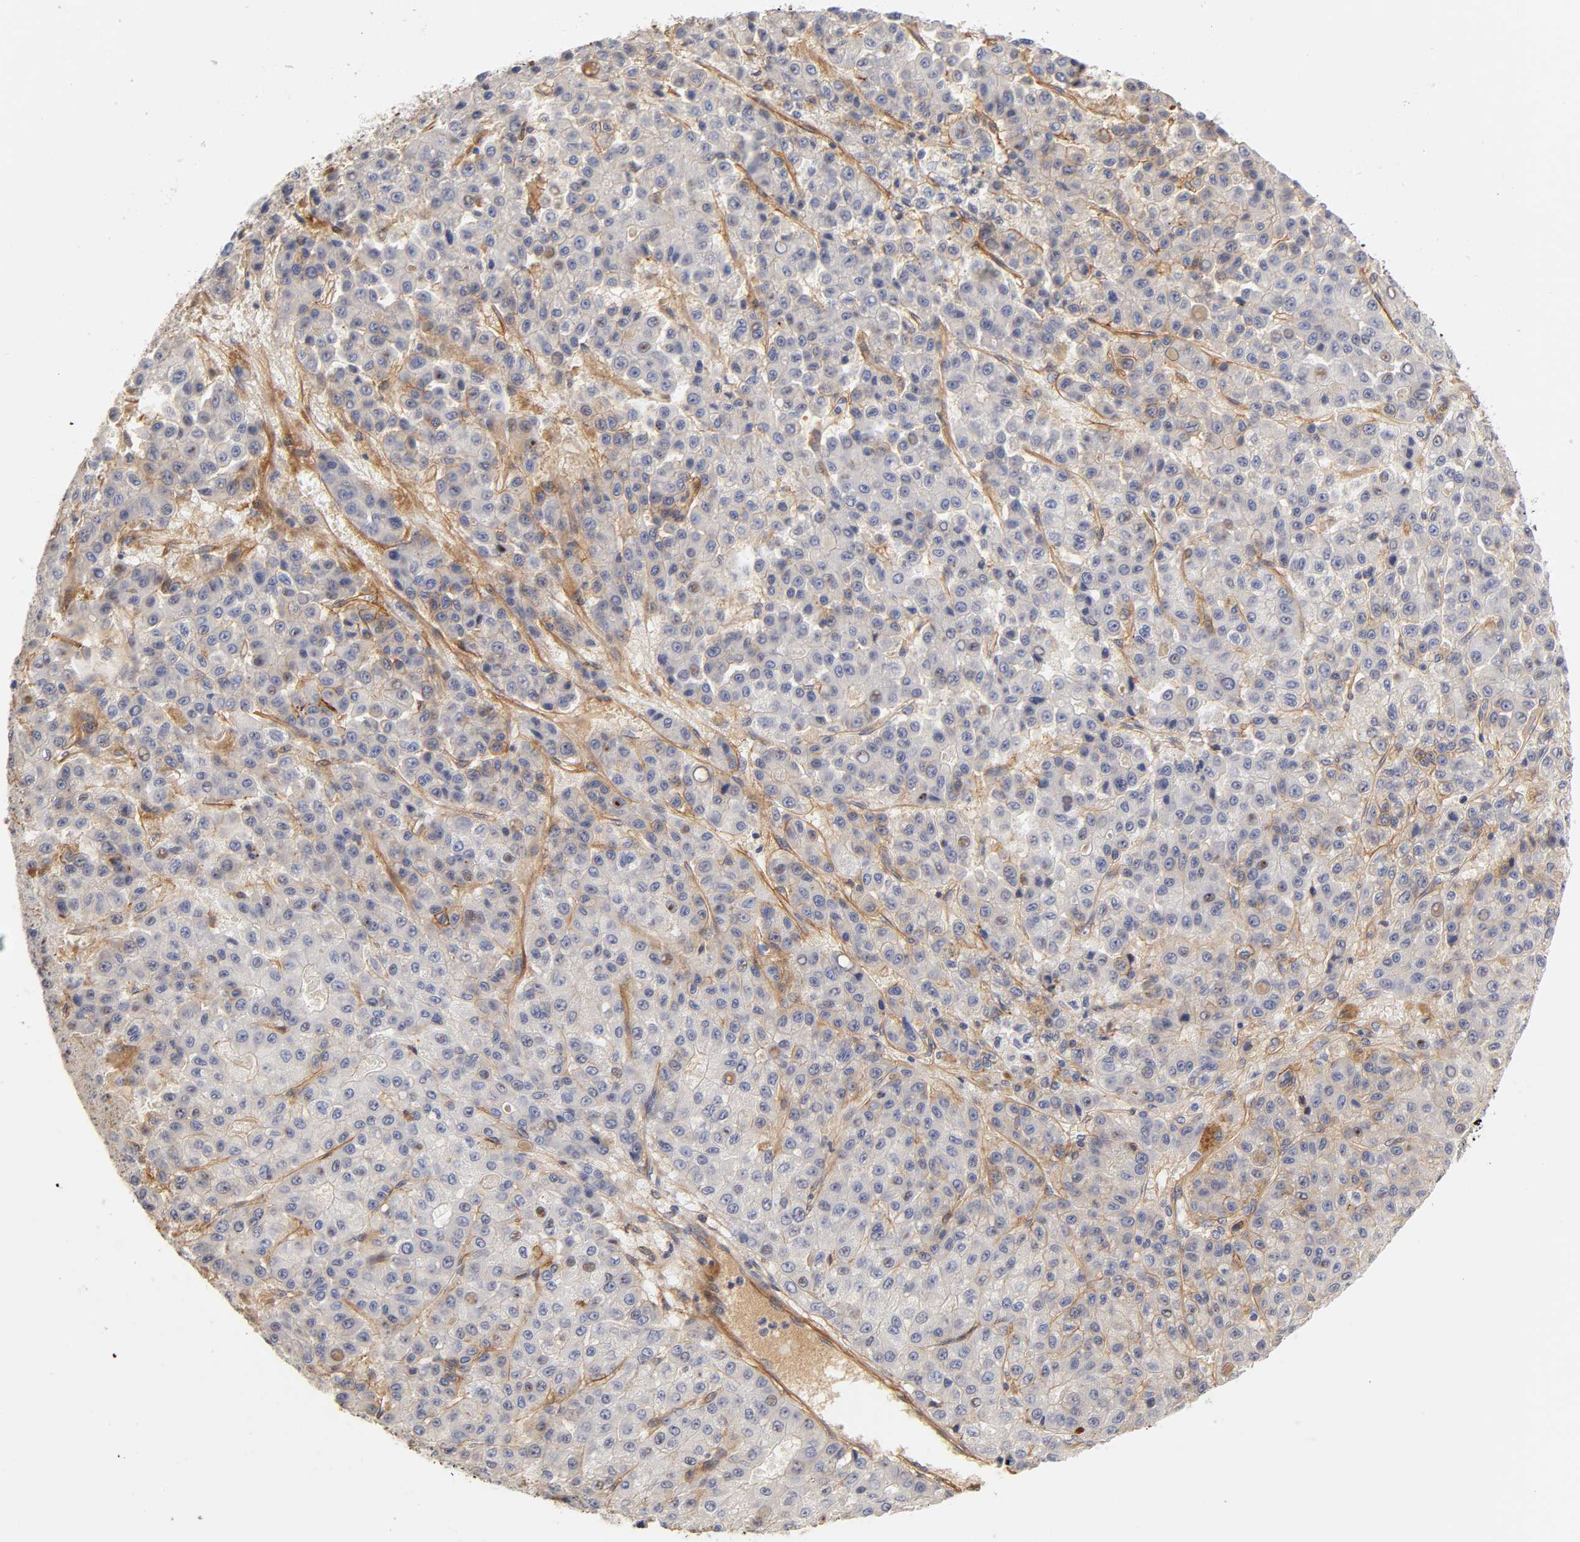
{"staining": {"intensity": "weak", "quantity": ">75%", "location": "cytoplasmic/membranous"}, "tissue": "liver cancer", "cell_type": "Tumor cells", "image_type": "cancer", "snomed": [{"axis": "morphology", "description": "Carcinoma, Hepatocellular, NOS"}, {"axis": "topography", "description": "Liver"}], "caption": "Liver cancer (hepatocellular carcinoma) stained with immunohistochemistry shows weak cytoplasmic/membranous positivity in about >75% of tumor cells.", "gene": "LAMB1", "patient": {"sex": "male", "age": 70}}